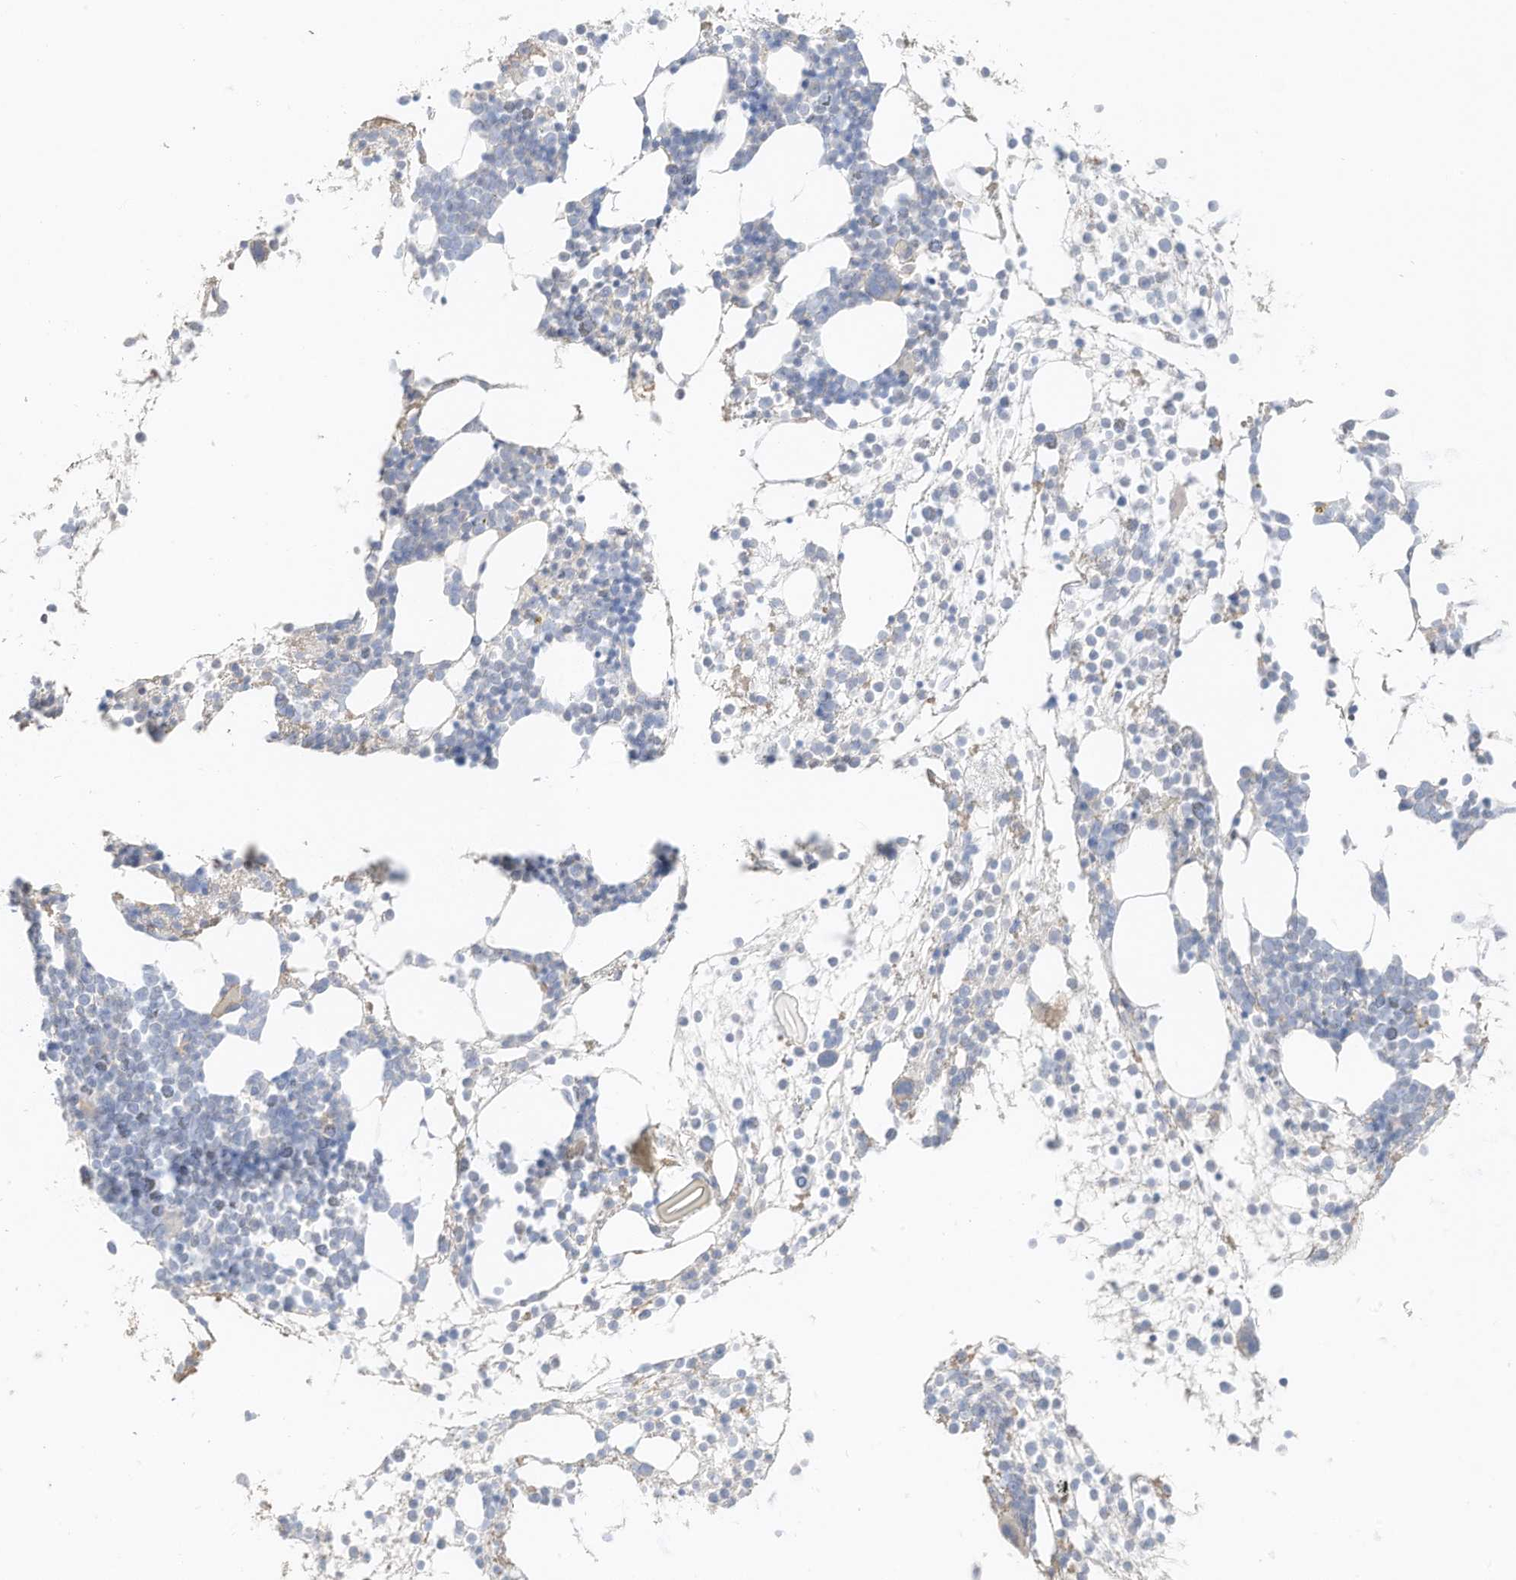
{"staining": {"intensity": "weak", "quantity": "<25%", "location": "cytoplasmic/membranous"}, "tissue": "bone marrow", "cell_type": "Hematopoietic cells", "image_type": "normal", "snomed": [{"axis": "morphology", "description": "Normal tissue, NOS"}, {"axis": "topography", "description": "Bone marrow"}], "caption": "Hematopoietic cells are negative for protein expression in unremarkable human bone marrow. (DAB IHC with hematoxylin counter stain).", "gene": "ZBTB41", "patient": {"sex": "male", "age": 54}}